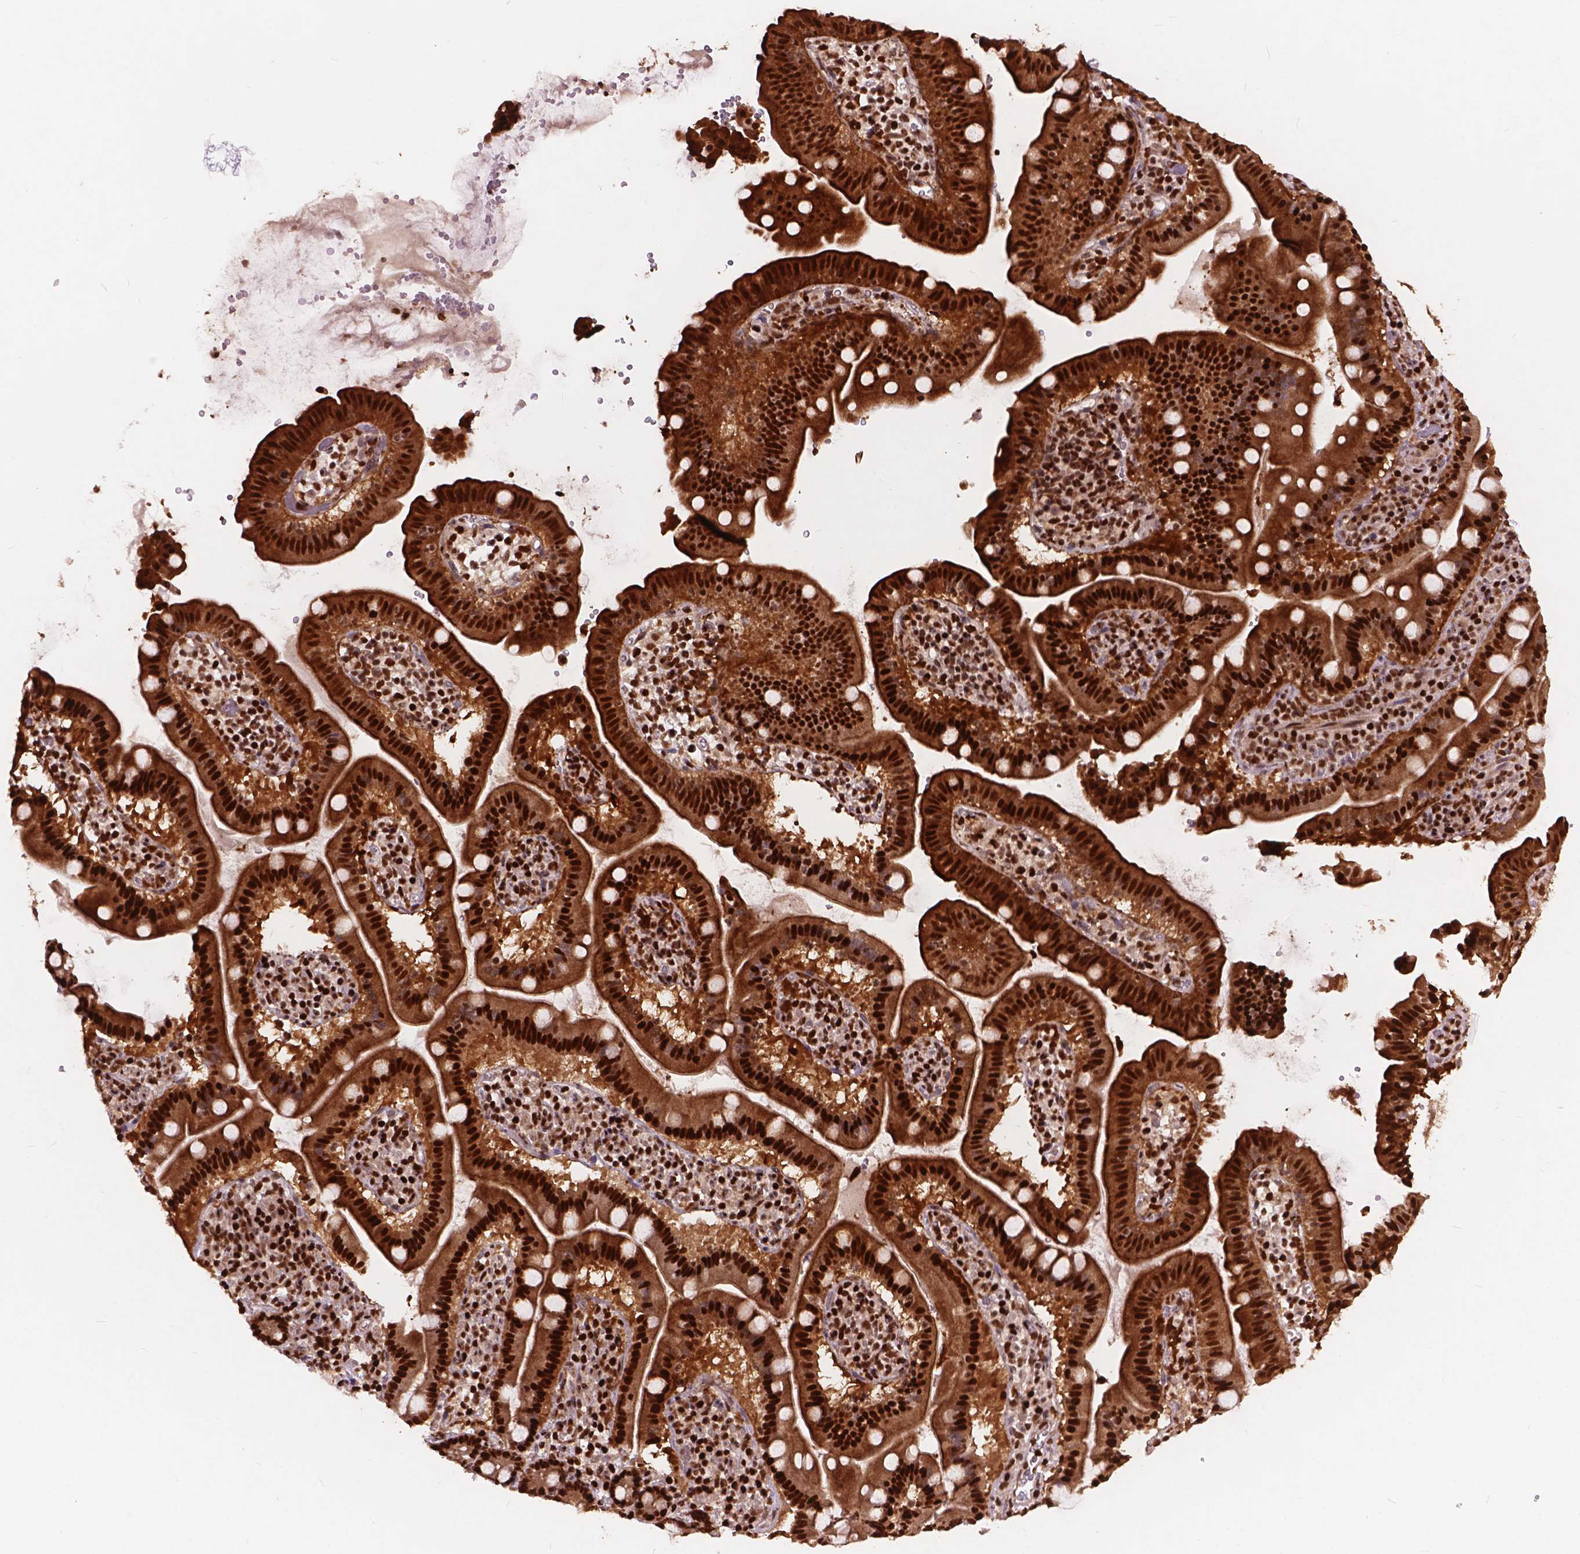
{"staining": {"intensity": "strong", "quantity": ">75%", "location": "cytoplasmic/membranous,nuclear"}, "tissue": "small intestine", "cell_type": "Glandular cells", "image_type": "normal", "snomed": [{"axis": "morphology", "description": "Normal tissue, NOS"}, {"axis": "topography", "description": "Small intestine"}], "caption": "This photomicrograph exhibits IHC staining of normal small intestine, with high strong cytoplasmic/membranous,nuclear staining in about >75% of glandular cells.", "gene": "ANP32A", "patient": {"sex": "male", "age": 26}}